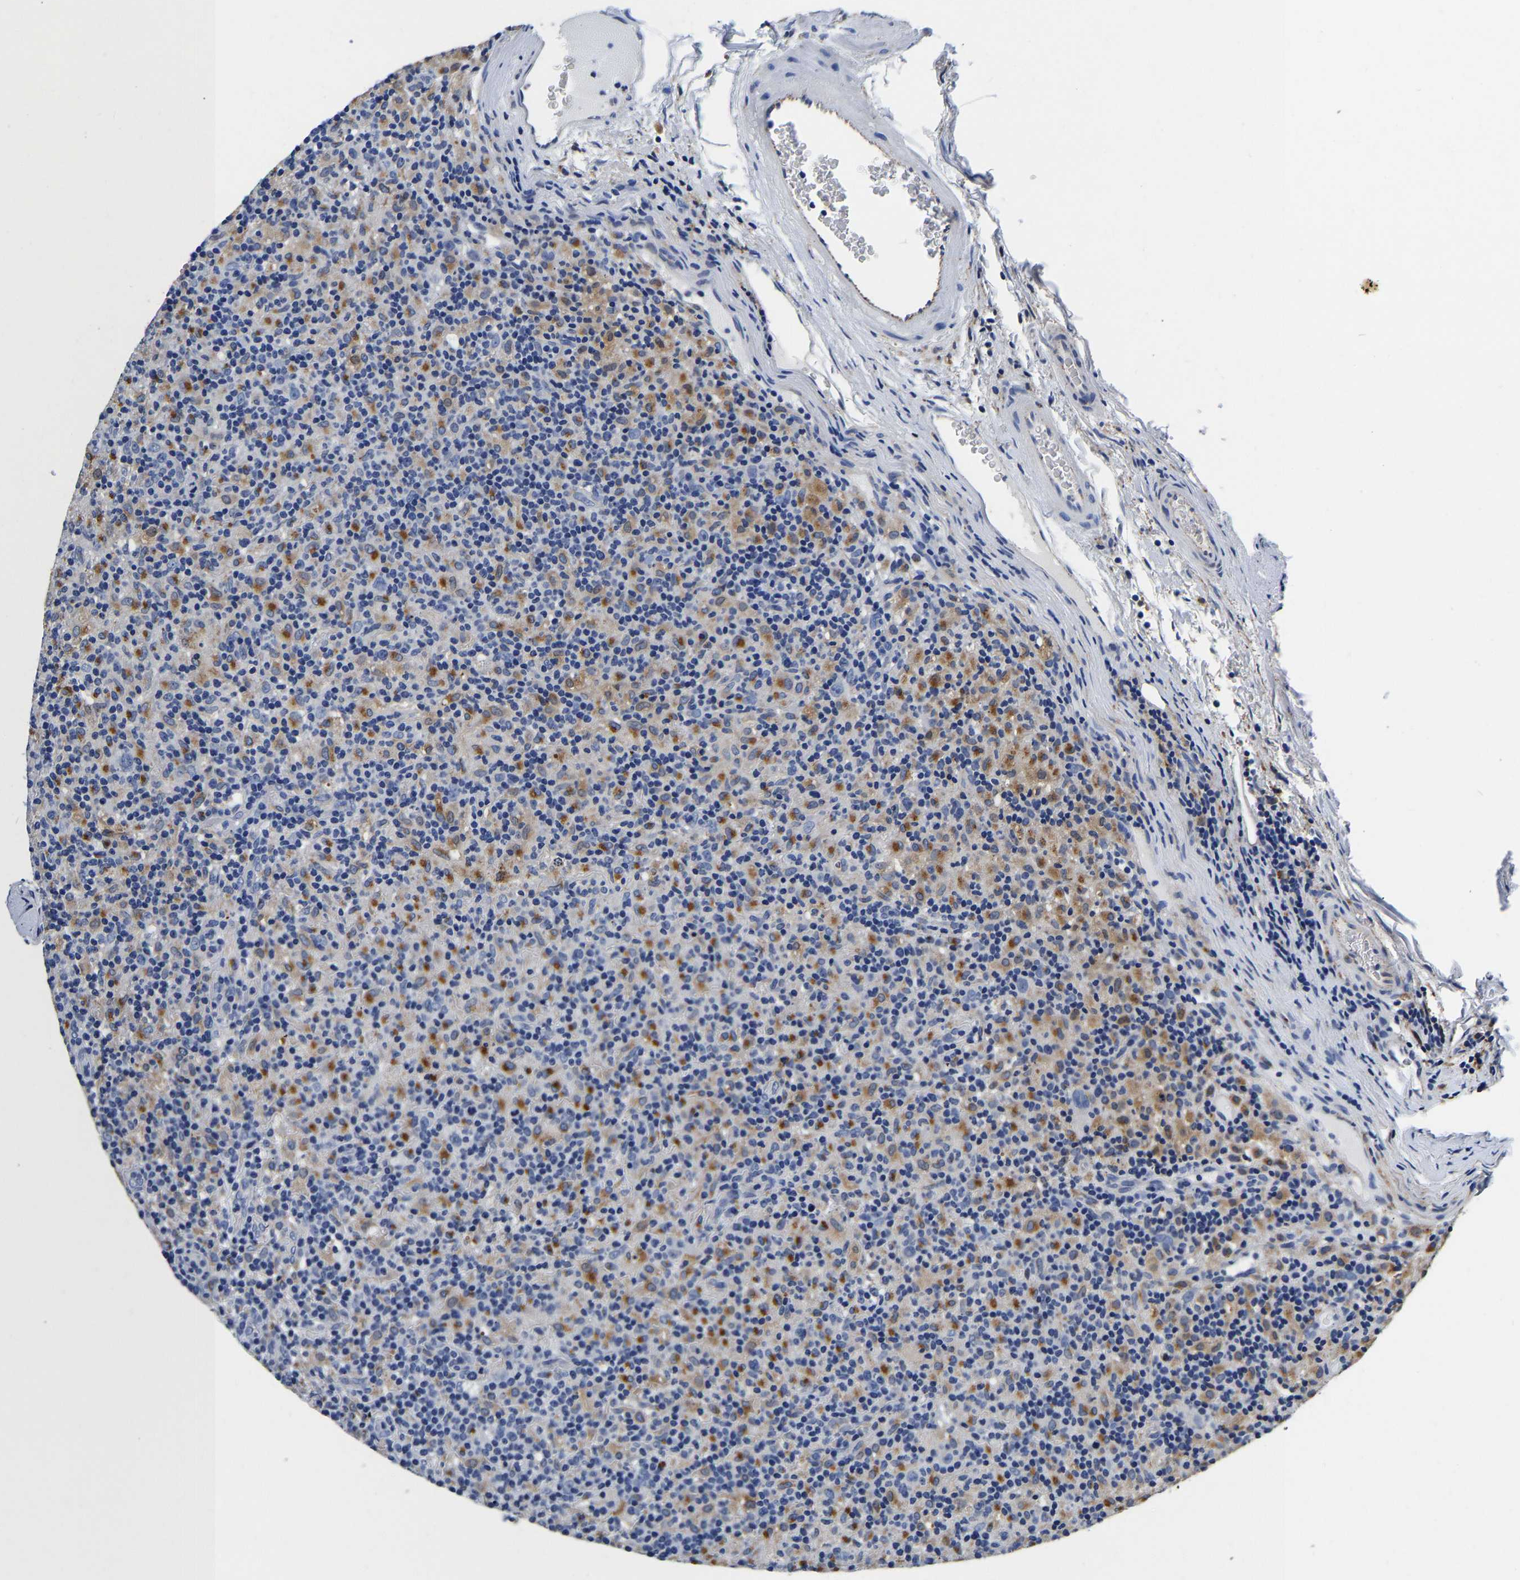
{"staining": {"intensity": "negative", "quantity": "none", "location": "none"}, "tissue": "lymphoma", "cell_type": "Tumor cells", "image_type": "cancer", "snomed": [{"axis": "morphology", "description": "Hodgkin's disease, NOS"}, {"axis": "topography", "description": "Lymph node"}], "caption": "IHC histopathology image of neoplastic tissue: human Hodgkin's disease stained with DAB shows no significant protein positivity in tumor cells. (Brightfield microscopy of DAB IHC at high magnification).", "gene": "GRN", "patient": {"sex": "male", "age": 70}}